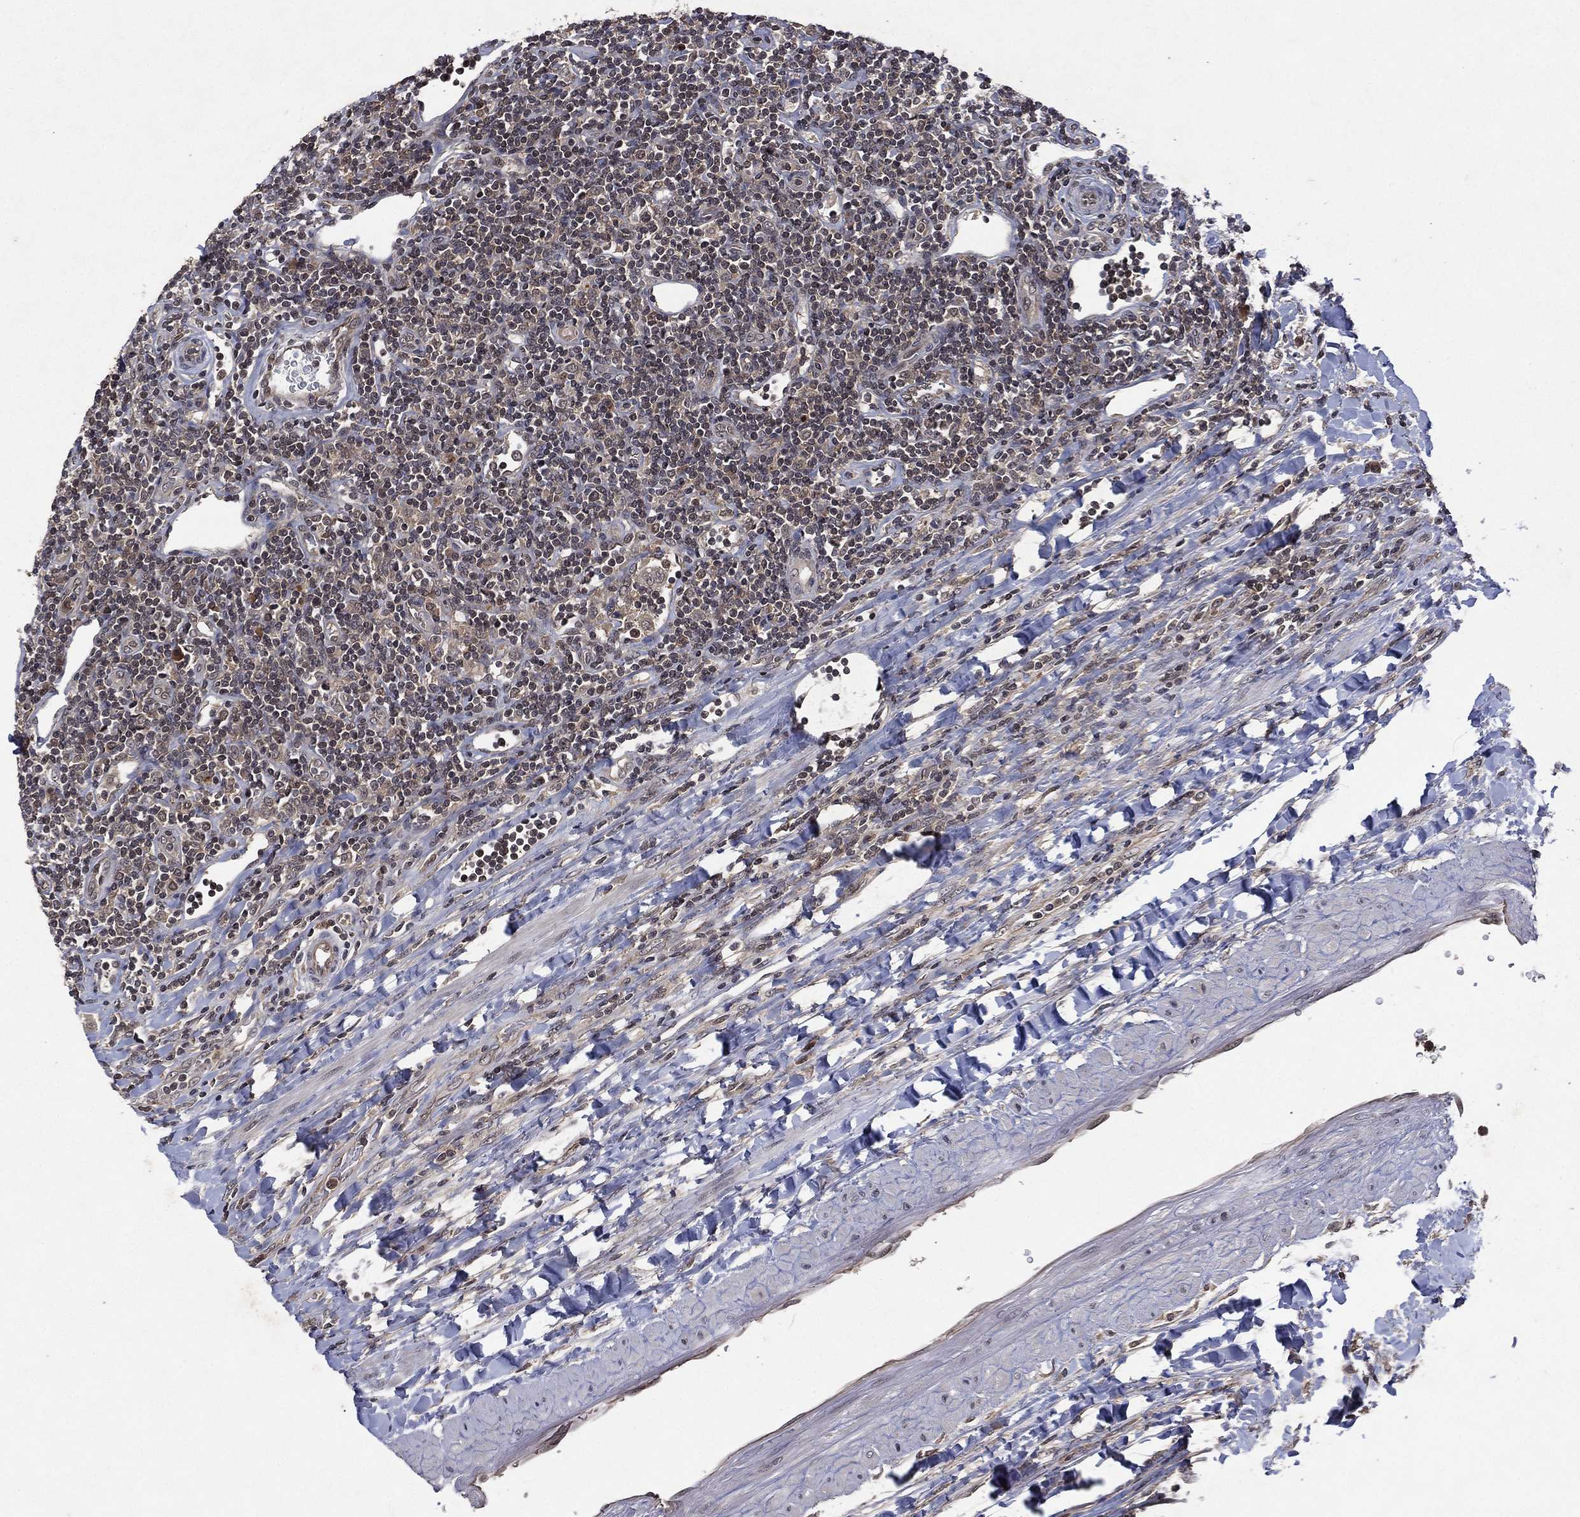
{"staining": {"intensity": "negative", "quantity": "none", "location": "none"}, "tissue": "lymphoma", "cell_type": "Tumor cells", "image_type": "cancer", "snomed": [{"axis": "morphology", "description": "Hodgkin's disease, NOS"}, {"axis": "topography", "description": "Lymph node"}], "caption": "High power microscopy image of an immunohistochemistry (IHC) image of Hodgkin's disease, revealing no significant staining in tumor cells.", "gene": "ATG4B", "patient": {"sex": "male", "age": 40}}